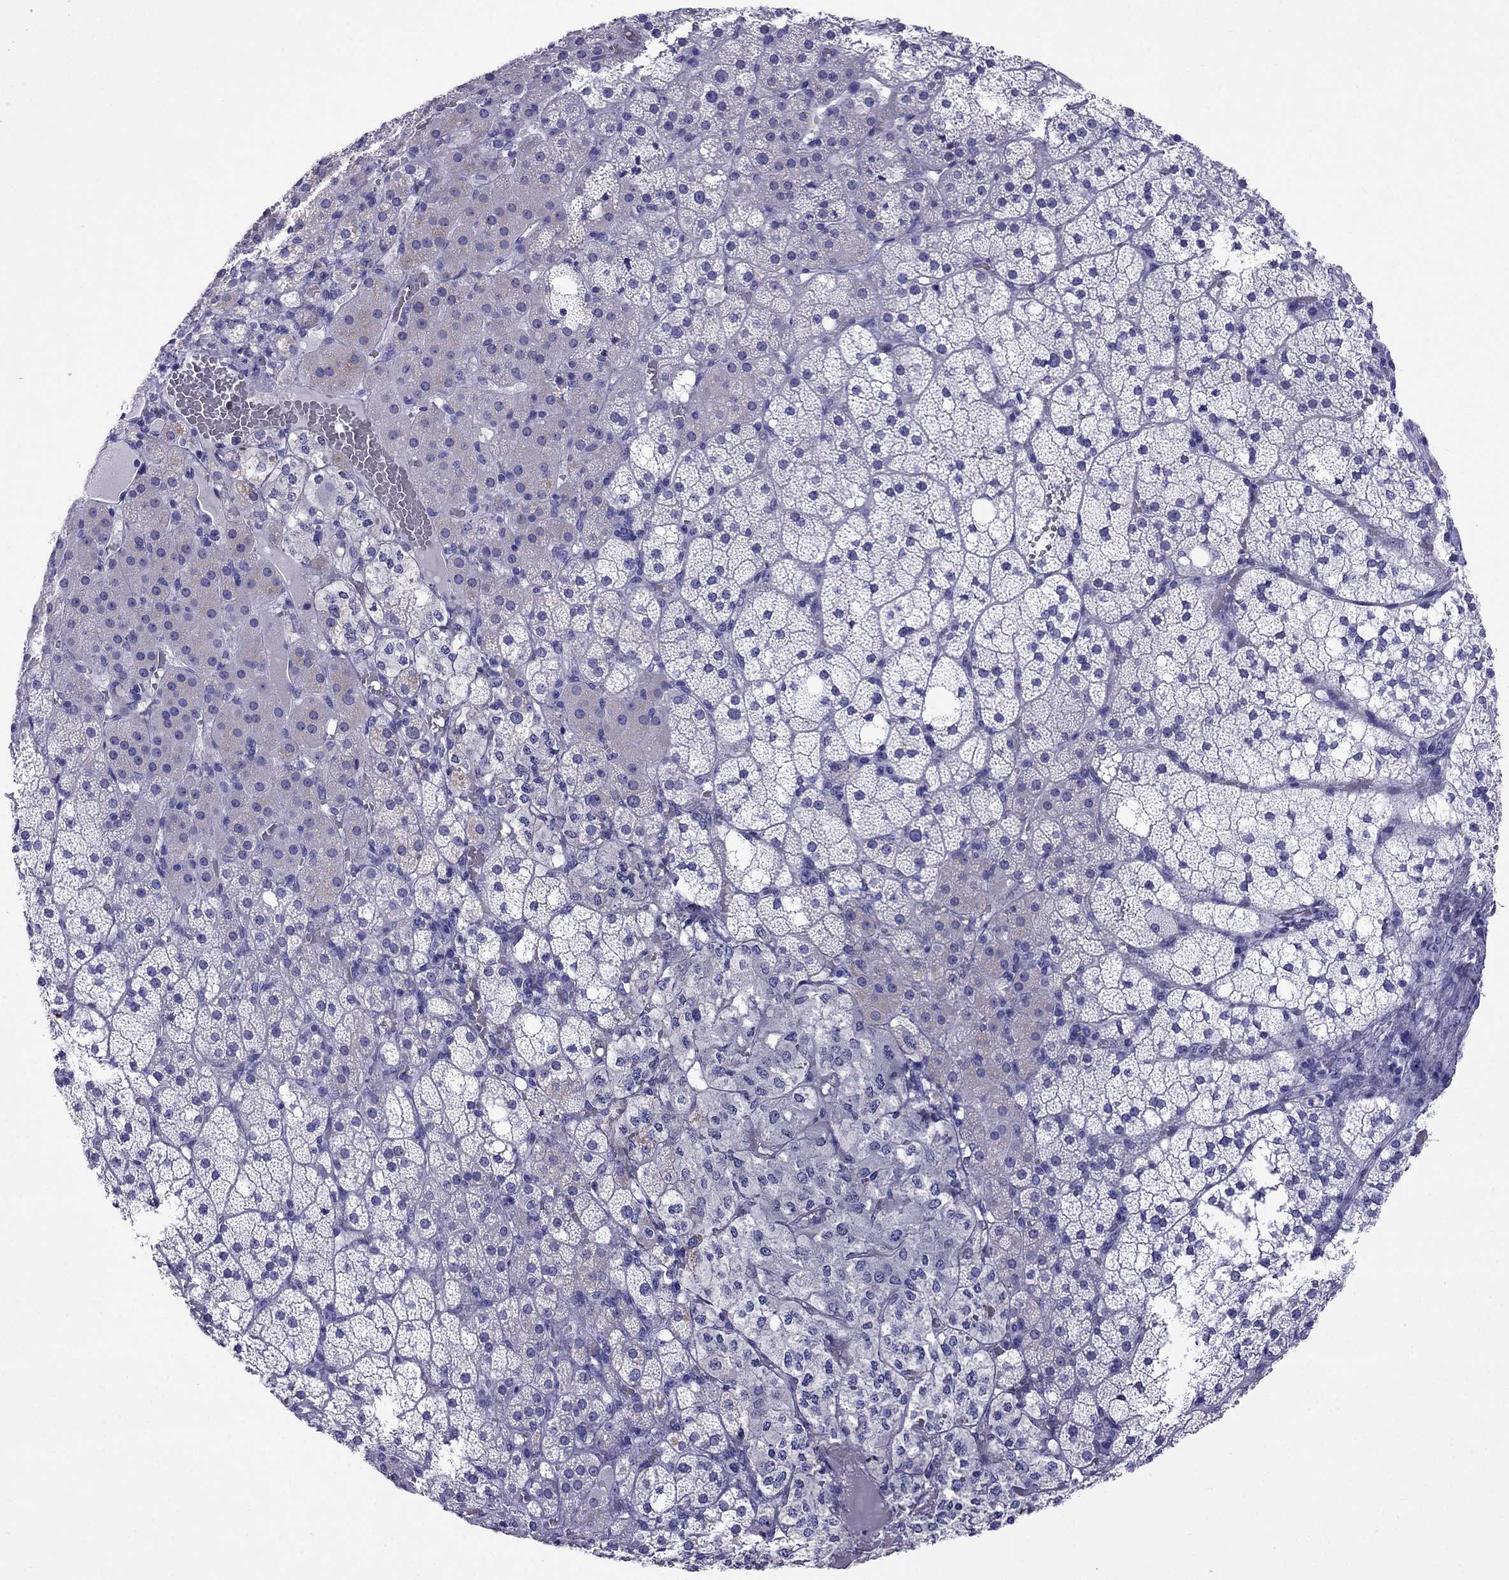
{"staining": {"intensity": "negative", "quantity": "none", "location": "none"}, "tissue": "adrenal gland", "cell_type": "Glandular cells", "image_type": "normal", "snomed": [{"axis": "morphology", "description": "Normal tissue, NOS"}, {"axis": "topography", "description": "Adrenal gland"}], "caption": "Protein analysis of normal adrenal gland reveals no significant staining in glandular cells.", "gene": "CRYBA1", "patient": {"sex": "male", "age": 53}}